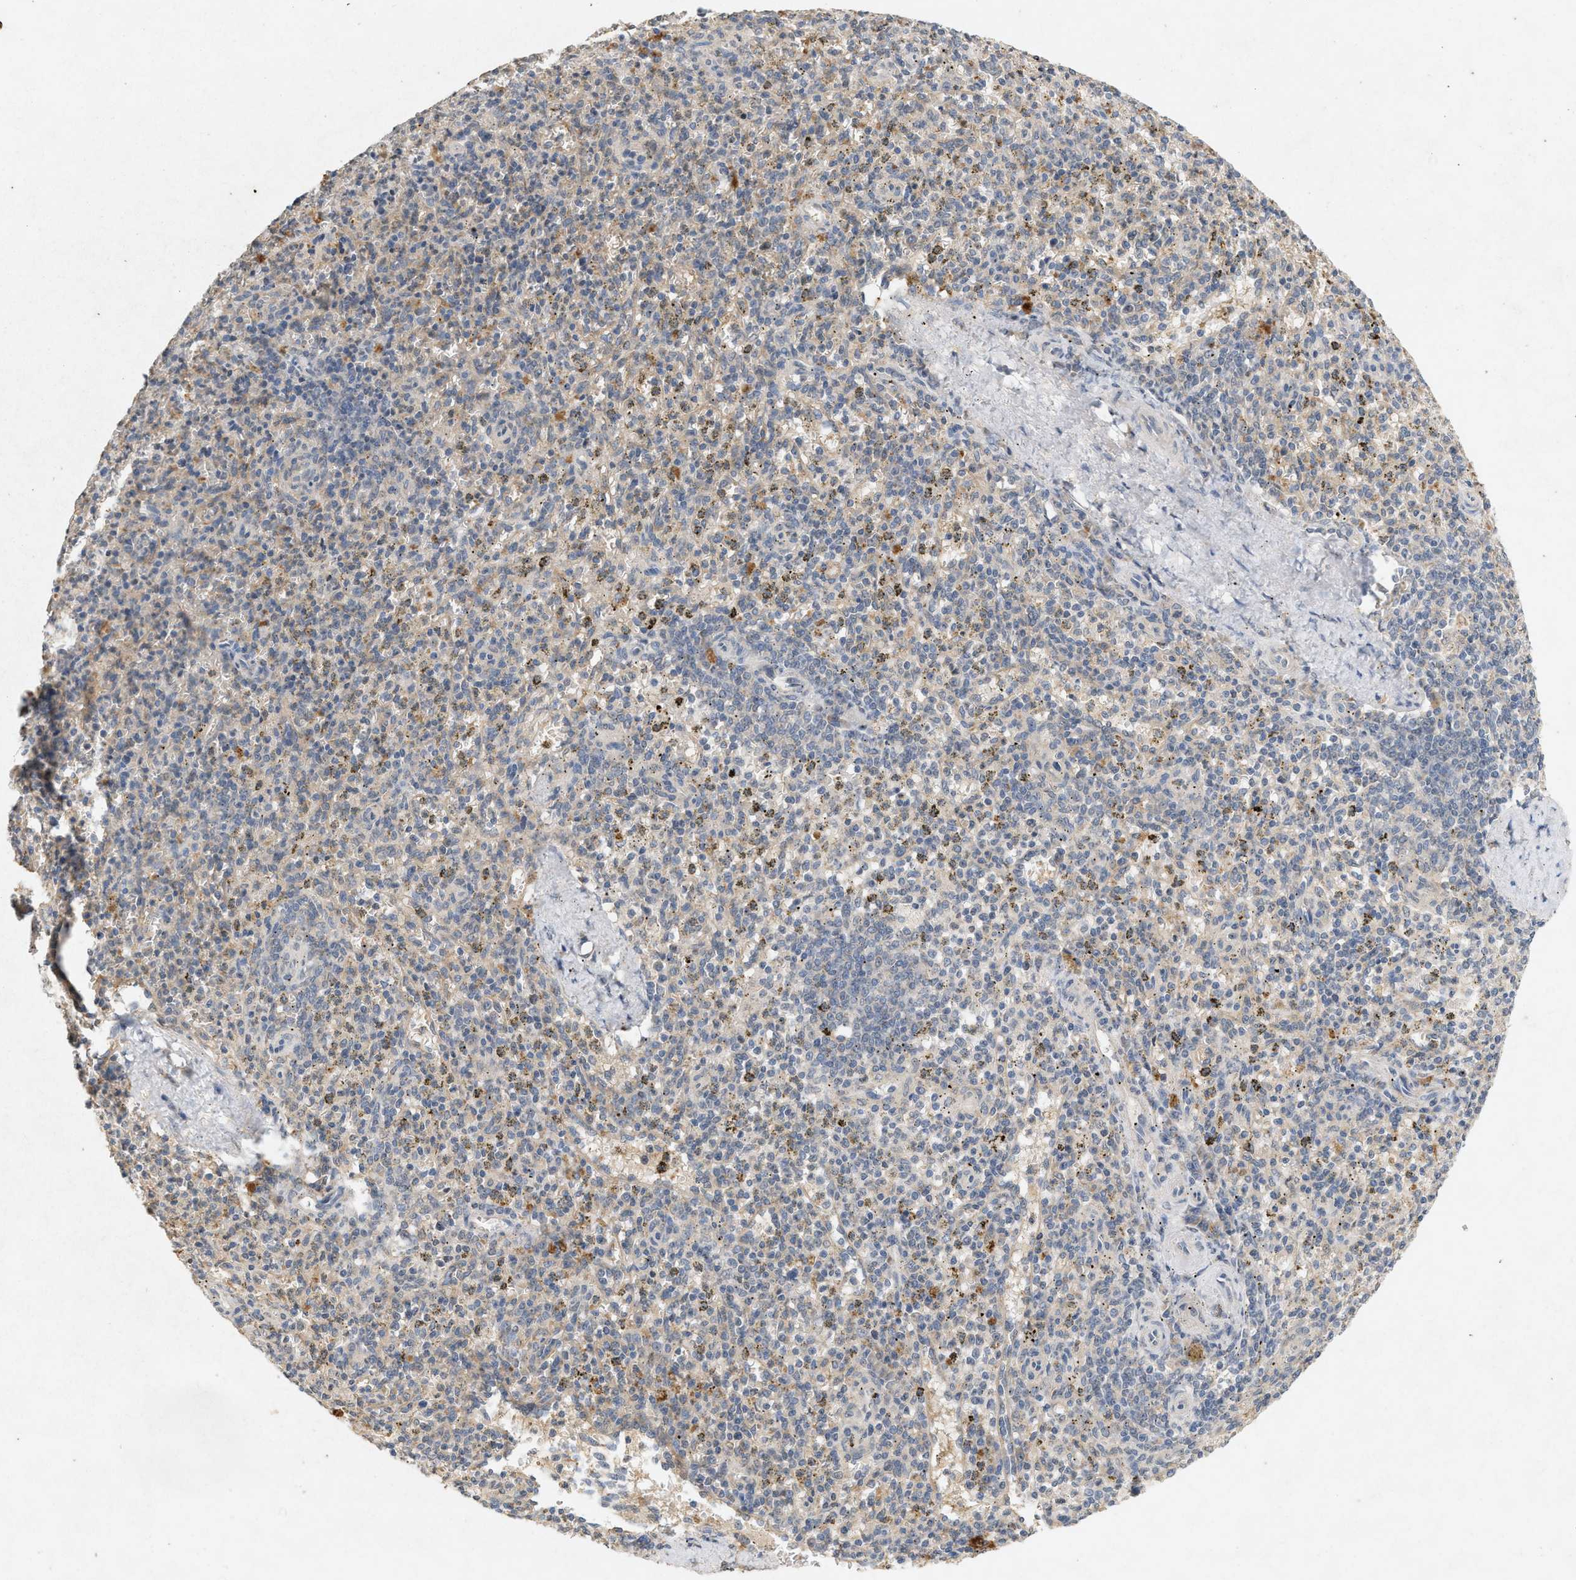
{"staining": {"intensity": "negative", "quantity": "none", "location": "none"}, "tissue": "spleen", "cell_type": "Cells in red pulp", "image_type": "normal", "snomed": [{"axis": "morphology", "description": "Normal tissue, NOS"}, {"axis": "topography", "description": "Spleen"}], "caption": "Protein analysis of unremarkable spleen displays no significant staining in cells in red pulp. Brightfield microscopy of immunohistochemistry stained with DAB (3,3'-diaminobenzidine) (brown) and hematoxylin (blue), captured at high magnification.", "gene": "DCAF7", "patient": {"sex": "male", "age": 72}}